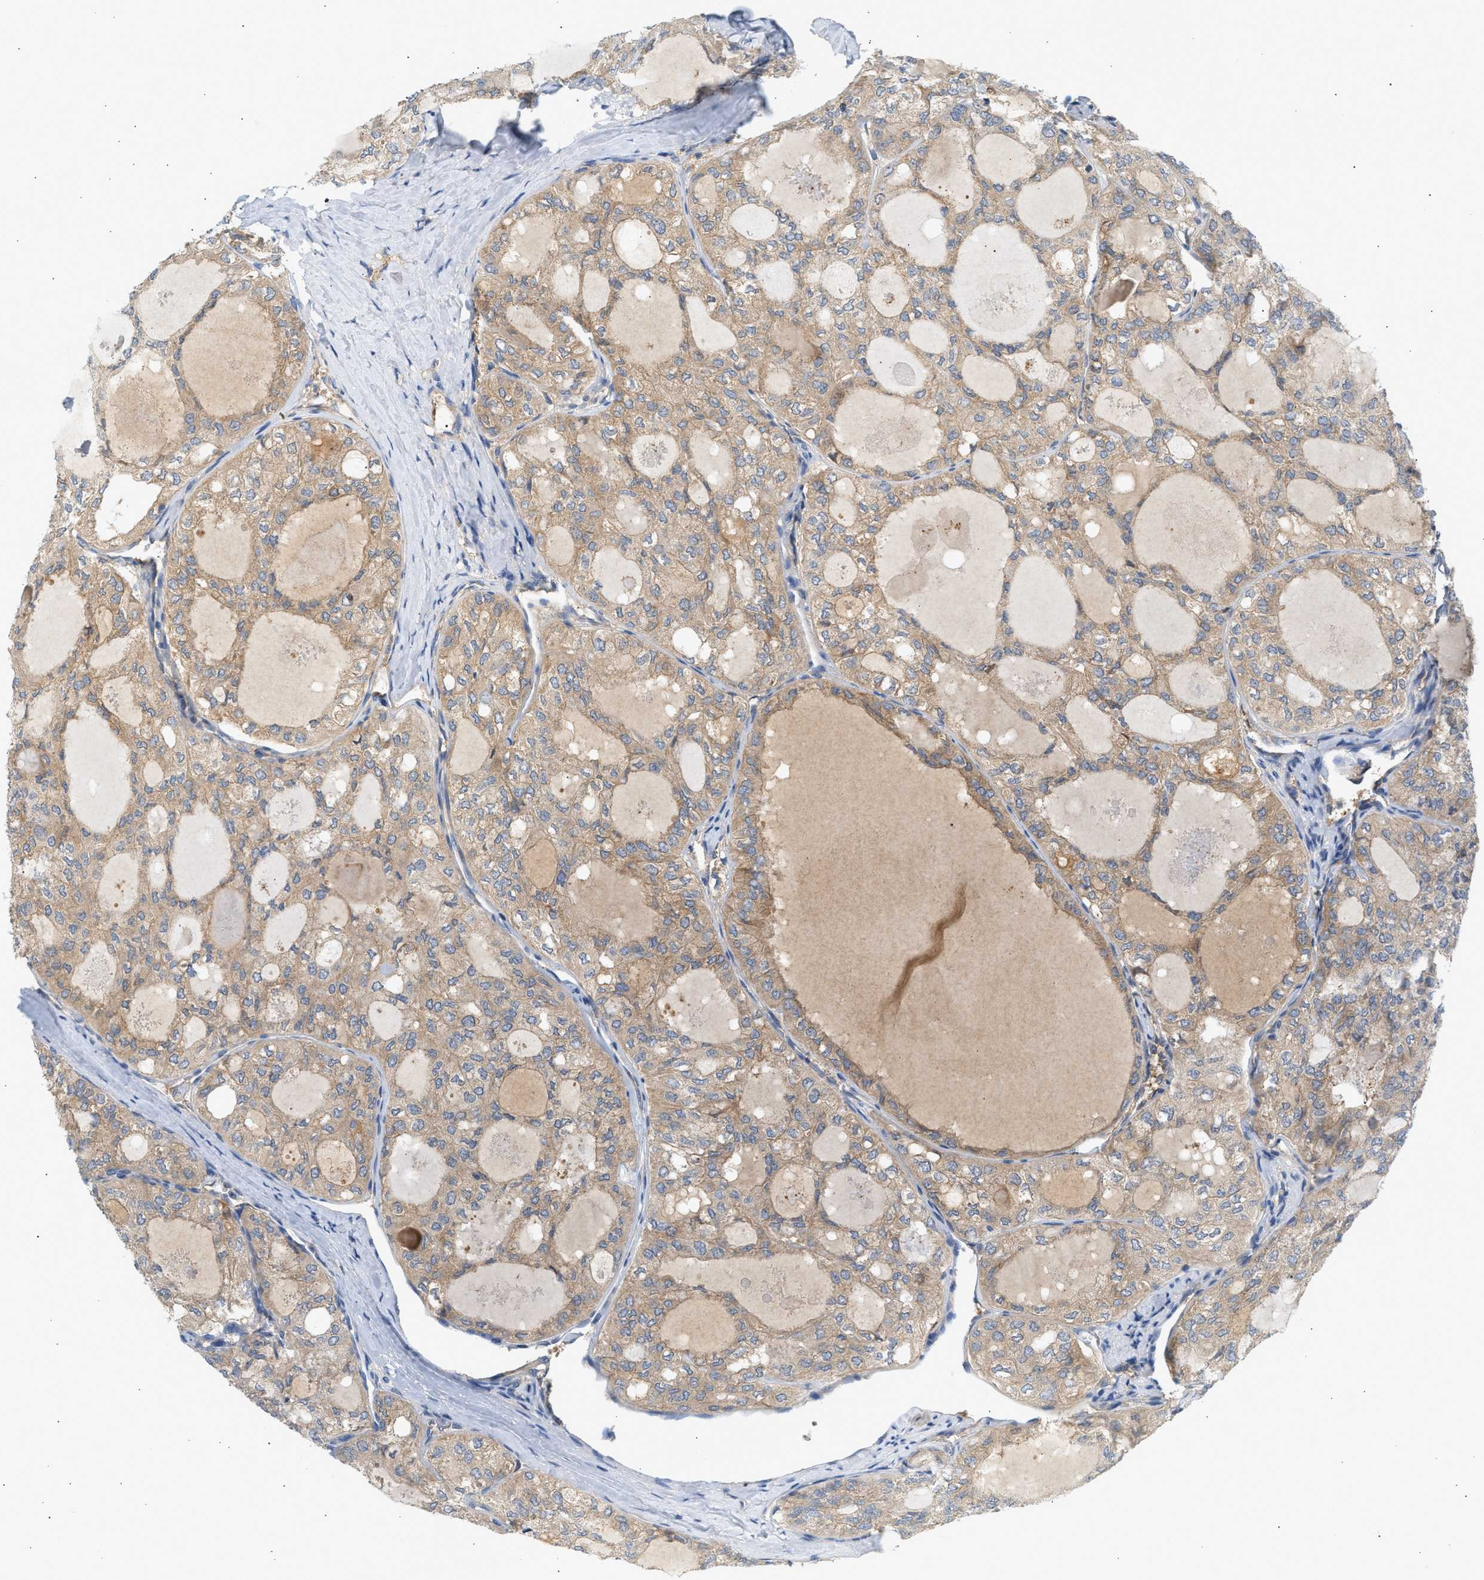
{"staining": {"intensity": "weak", "quantity": ">75%", "location": "cytoplasmic/membranous"}, "tissue": "thyroid cancer", "cell_type": "Tumor cells", "image_type": "cancer", "snomed": [{"axis": "morphology", "description": "Follicular adenoma carcinoma, NOS"}, {"axis": "topography", "description": "Thyroid gland"}], "caption": "Thyroid cancer (follicular adenoma carcinoma) stained with immunohistochemistry displays weak cytoplasmic/membranous expression in about >75% of tumor cells.", "gene": "PAFAH1B1", "patient": {"sex": "male", "age": 75}}